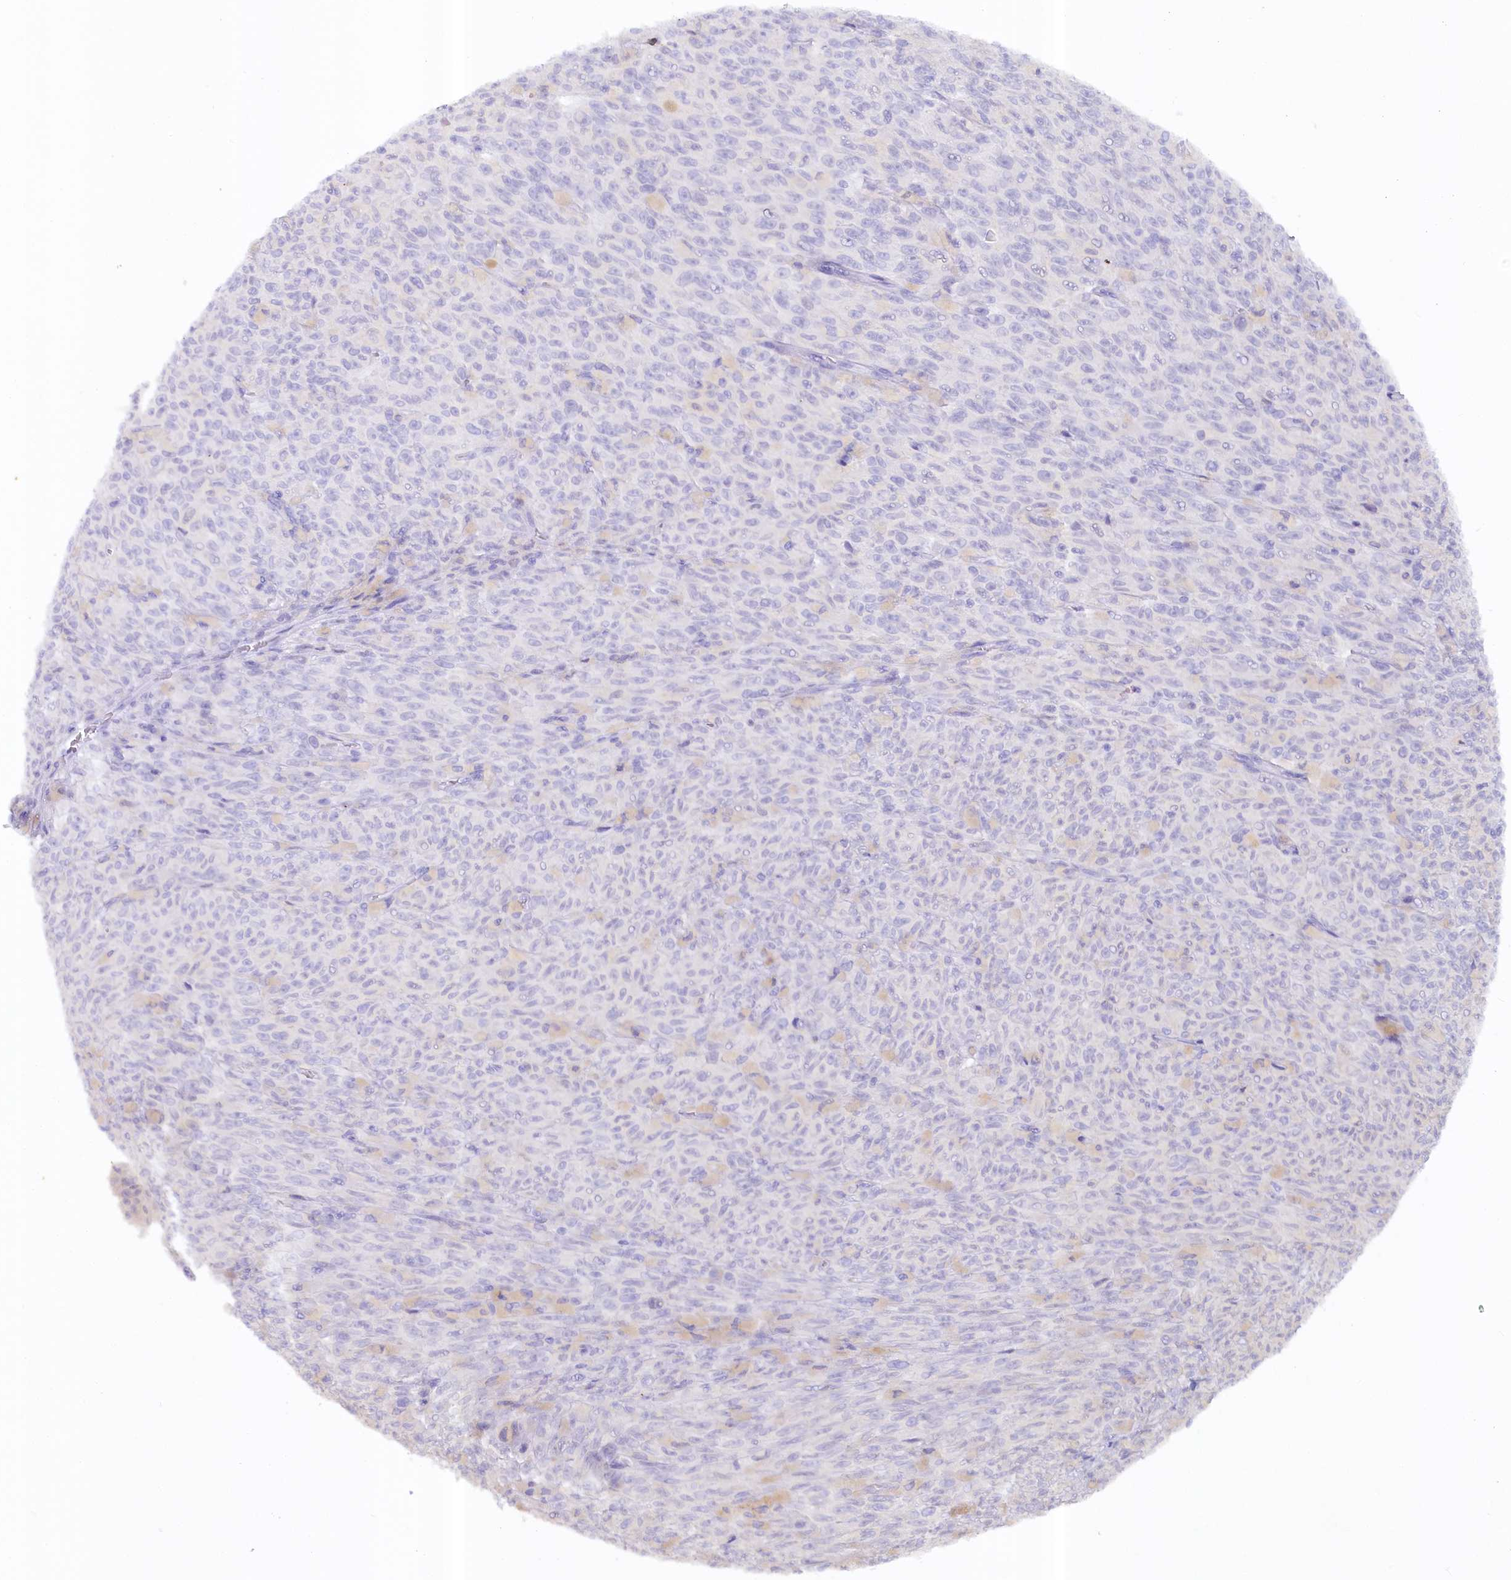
{"staining": {"intensity": "negative", "quantity": "none", "location": "none"}, "tissue": "melanoma", "cell_type": "Tumor cells", "image_type": "cancer", "snomed": [{"axis": "morphology", "description": "Malignant melanoma, NOS"}, {"axis": "topography", "description": "Skin"}], "caption": "High power microscopy photomicrograph of an immunohistochemistry photomicrograph of melanoma, revealing no significant expression in tumor cells.", "gene": "PAIP2", "patient": {"sex": "female", "age": 82}}